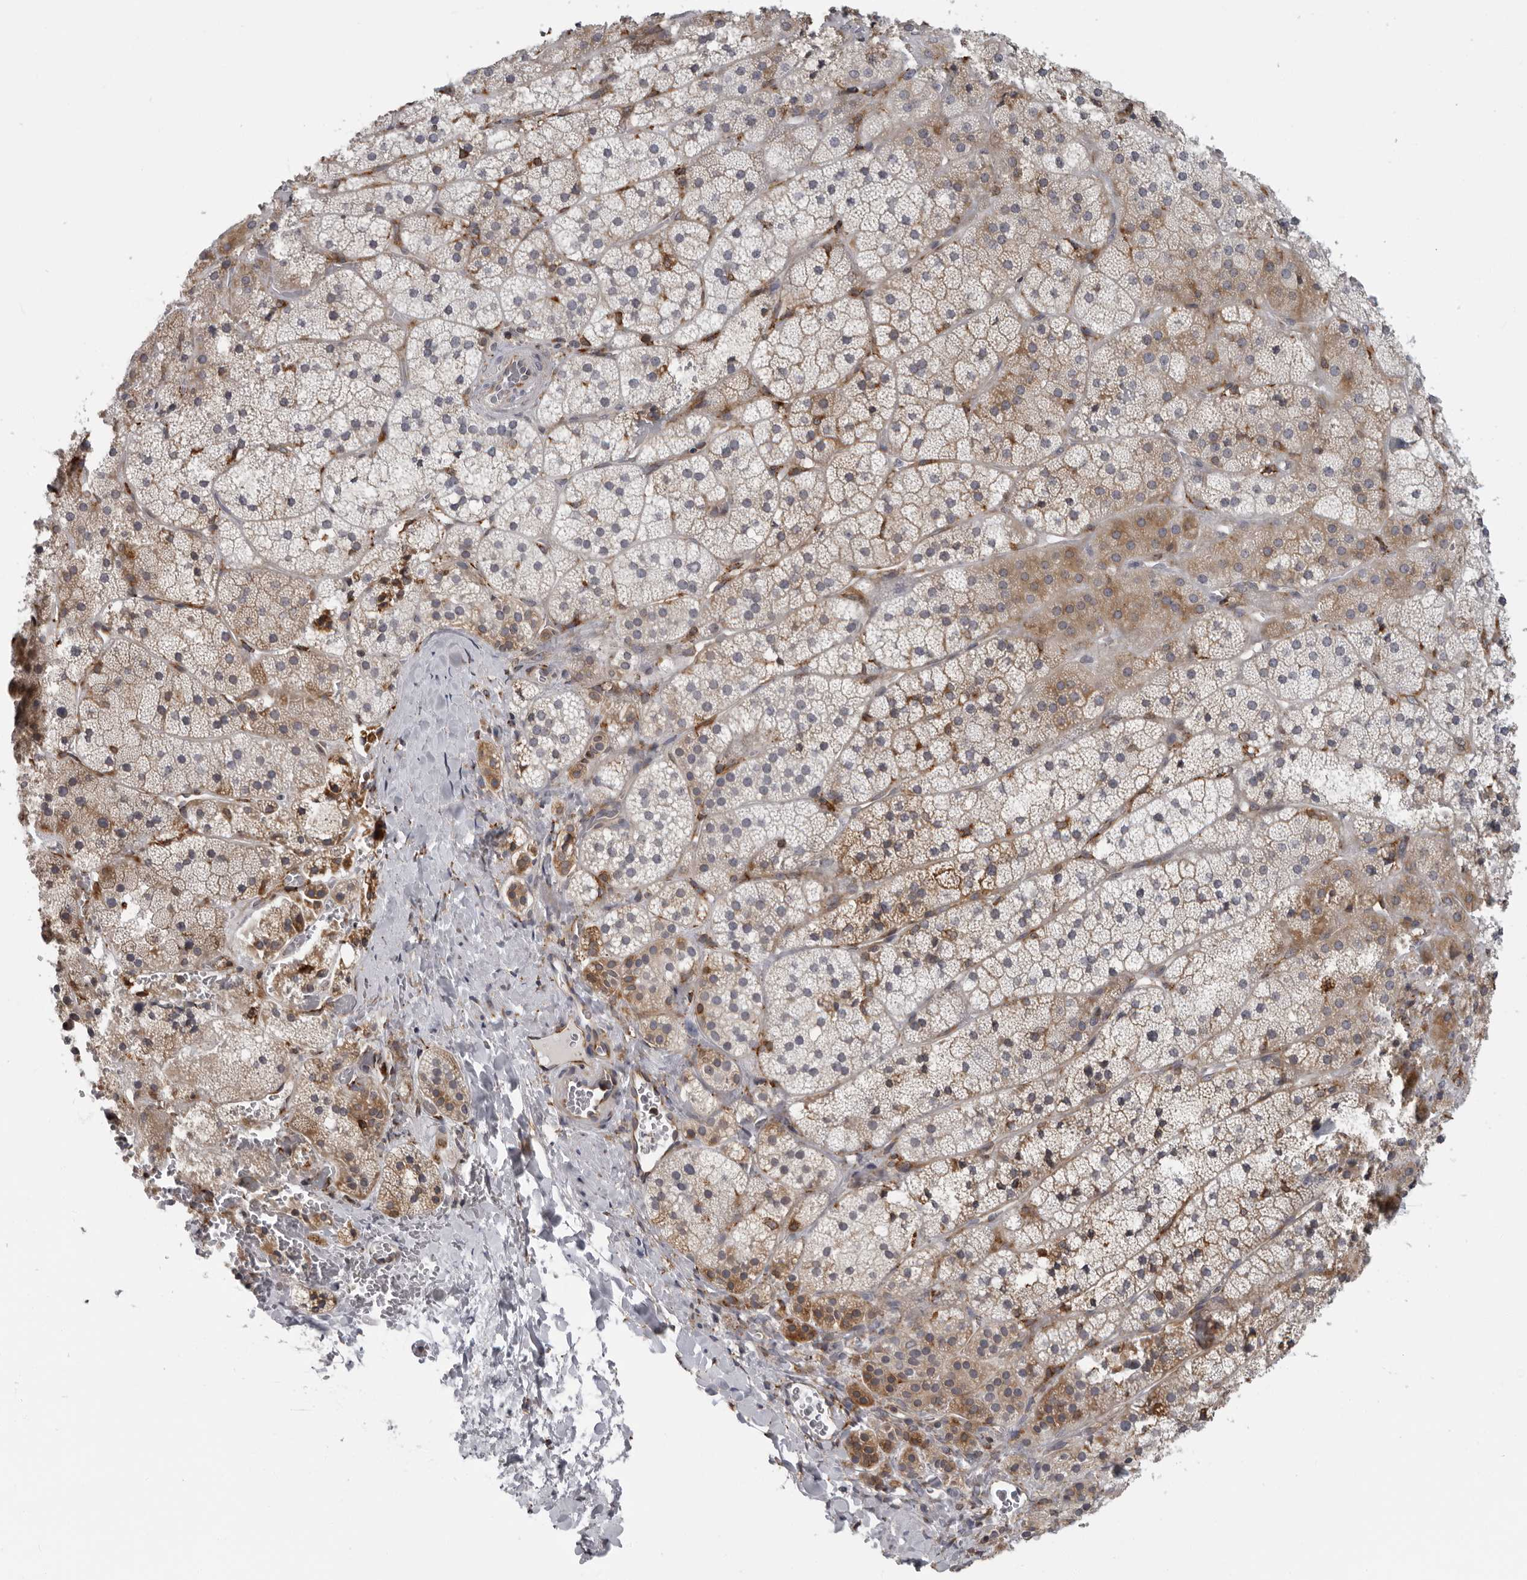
{"staining": {"intensity": "weak", "quantity": "25%-75%", "location": "cytoplasmic/membranous"}, "tissue": "adrenal gland", "cell_type": "Glandular cells", "image_type": "normal", "snomed": [{"axis": "morphology", "description": "Normal tissue, NOS"}, {"axis": "topography", "description": "Adrenal gland"}], "caption": "Immunohistochemistry (IHC) of benign human adrenal gland shows low levels of weak cytoplasmic/membranous expression in about 25%-75% of glandular cells.", "gene": "ALPK2", "patient": {"sex": "female", "age": 44}}